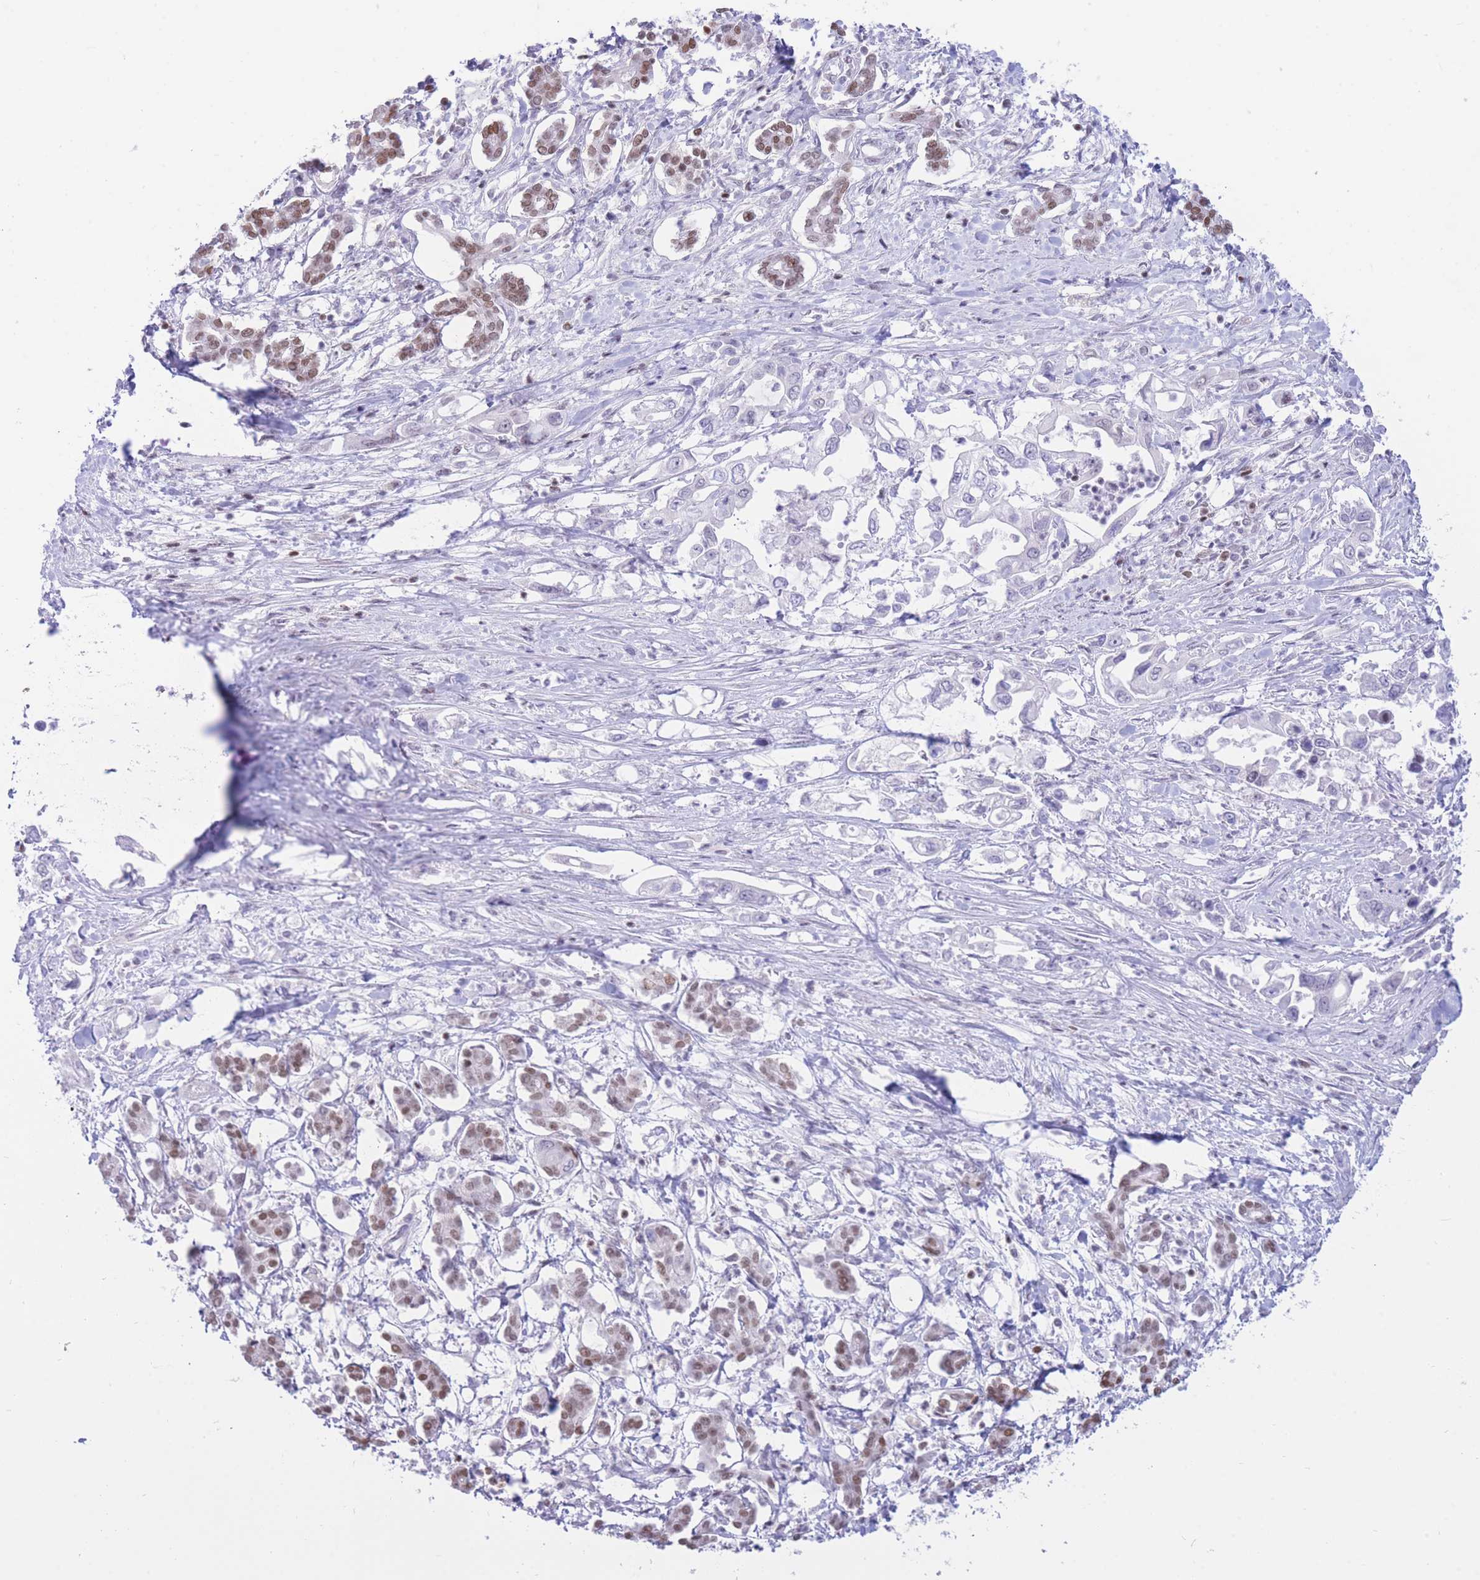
{"staining": {"intensity": "negative", "quantity": "none", "location": "none"}, "tissue": "pancreatic cancer", "cell_type": "Tumor cells", "image_type": "cancer", "snomed": [{"axis": "morphology", "description": "Adenocarcinoma, NOS"}, {"axis": "topography", "description": "Pancreas"}], "caption": "This image is of pancreatic cancer stained with immunohistochemistry (IHC) to label a protein in brown with the nuclei are counter-stained blue. There is no positivity in tumor cells.", "gene": "HMGN1", "patient": {"sex": "male", "age": 61}}